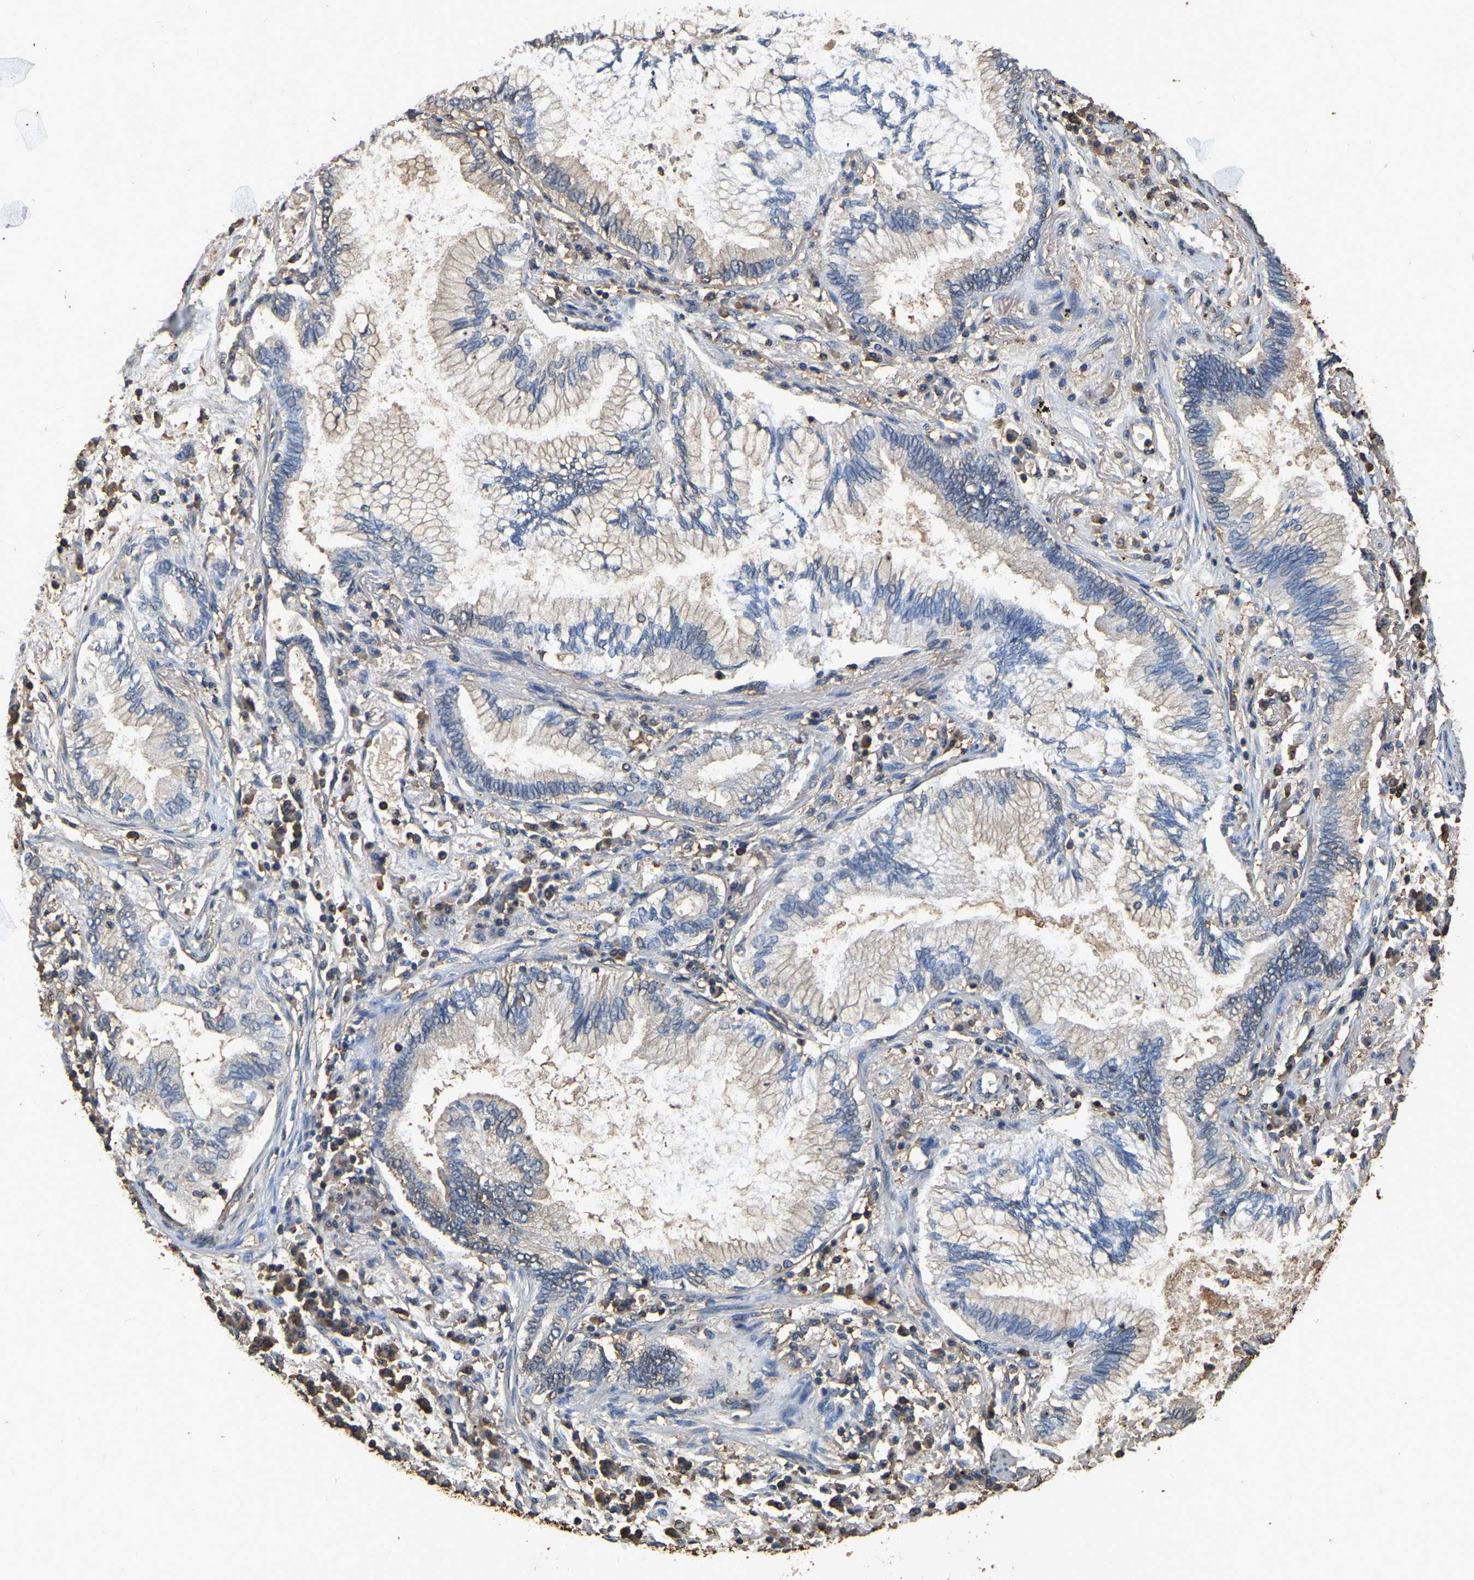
{"staining": {"intensity": "negative", "quantity": "none", "location": "none"}, "tissue": "lung cancer", "cell_type": "Tumor cells", "image_type": "cancer", "snomed": [{"axis": "morphology", "description": "Normal tissue, NOS"}, {"axis": "morphology", "description": "Adenocarcinoma, NOS"}, {"axis": "topography", "description": "Bronchus"}, {"axis": "topography", "description": "Lung"}], "caption": "A photomicrograph of human lung cancer (adenocarcinoma) is negative for staining in tumor cells.", "gene": "LDHB", "patient": {"sex": "female", "age": 70}}